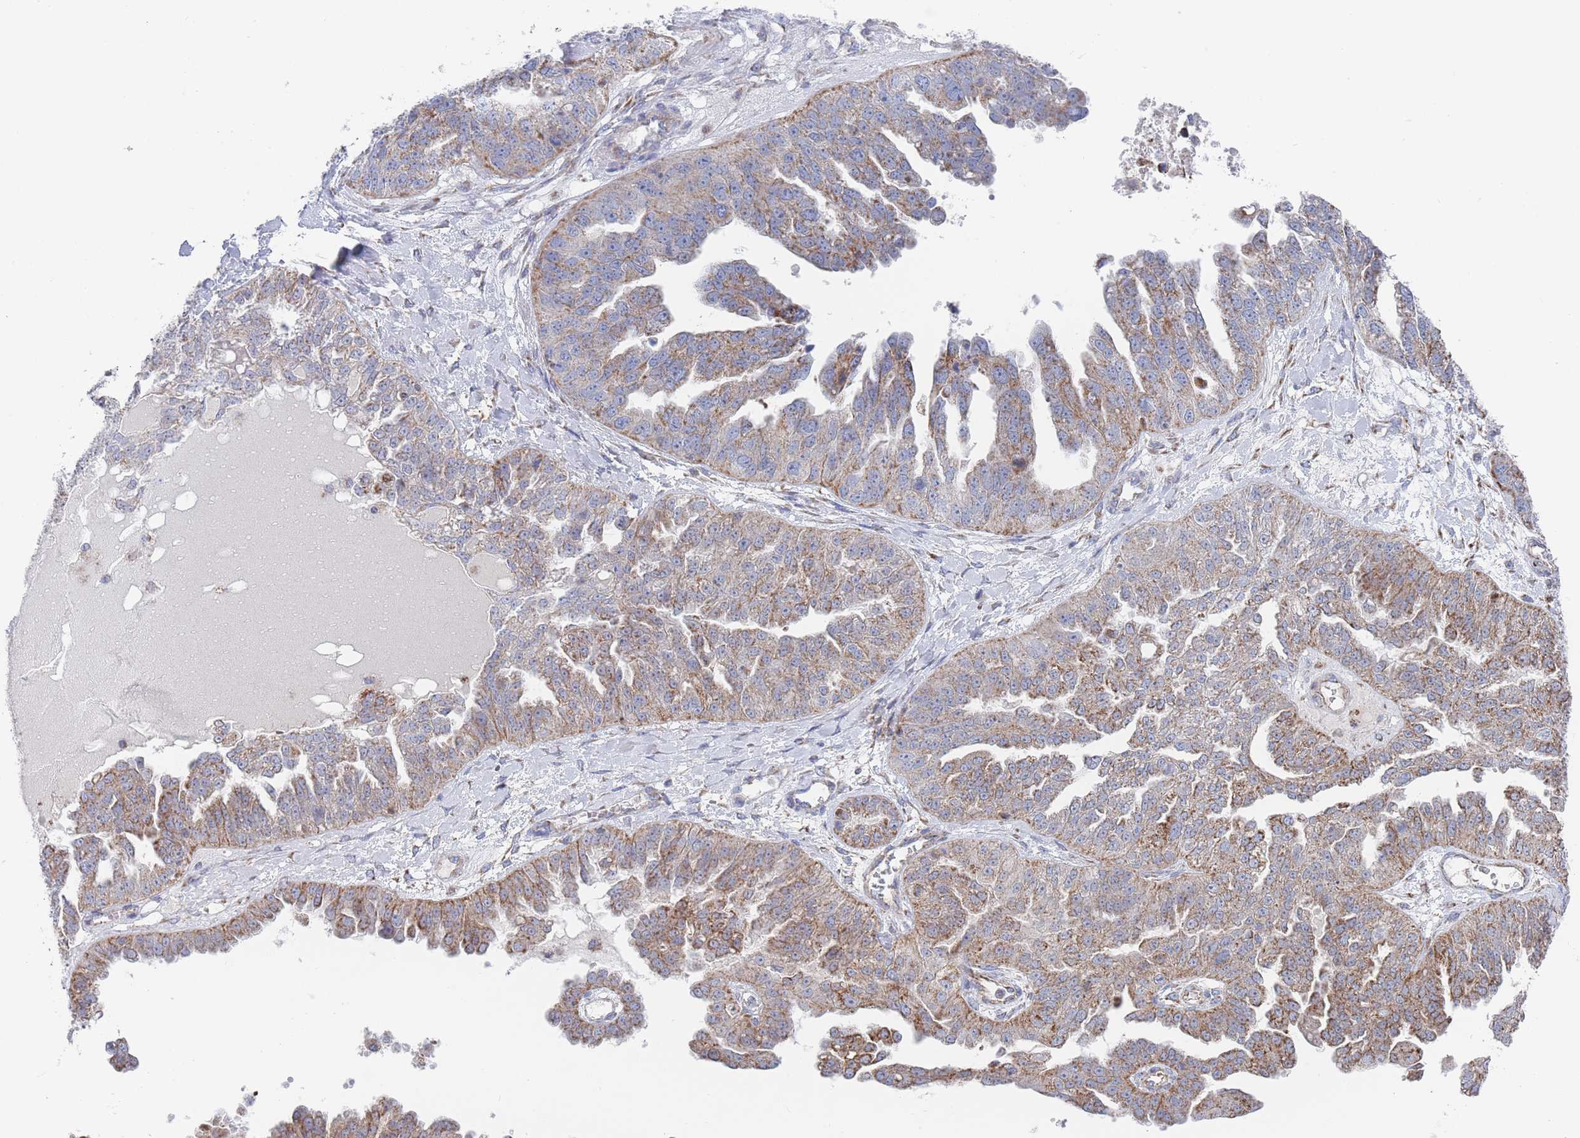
{"staining": {"intensity": "moderate", "quantity": "25%-75%", "location": "cytoplasmic/membranous"}, "tissue": "ovarian cancer", "cell_type": "Tumor cells", "image_type": "cancer", "snomed": [{"axis": "morphology", "description": "Cystadenocarcinoma, serous, NOS"}, {"axis": "topography", "description": "Ovary"}], "caption": "Ovarian serous cystadenocarcinoma stained with a brown dye exhibits moderate cytoplasmic/membranous positive staining in about 25%-75% of tumor cells.", "gene": "IKZF4", "patient": {"sex": "female", "age": 58}}